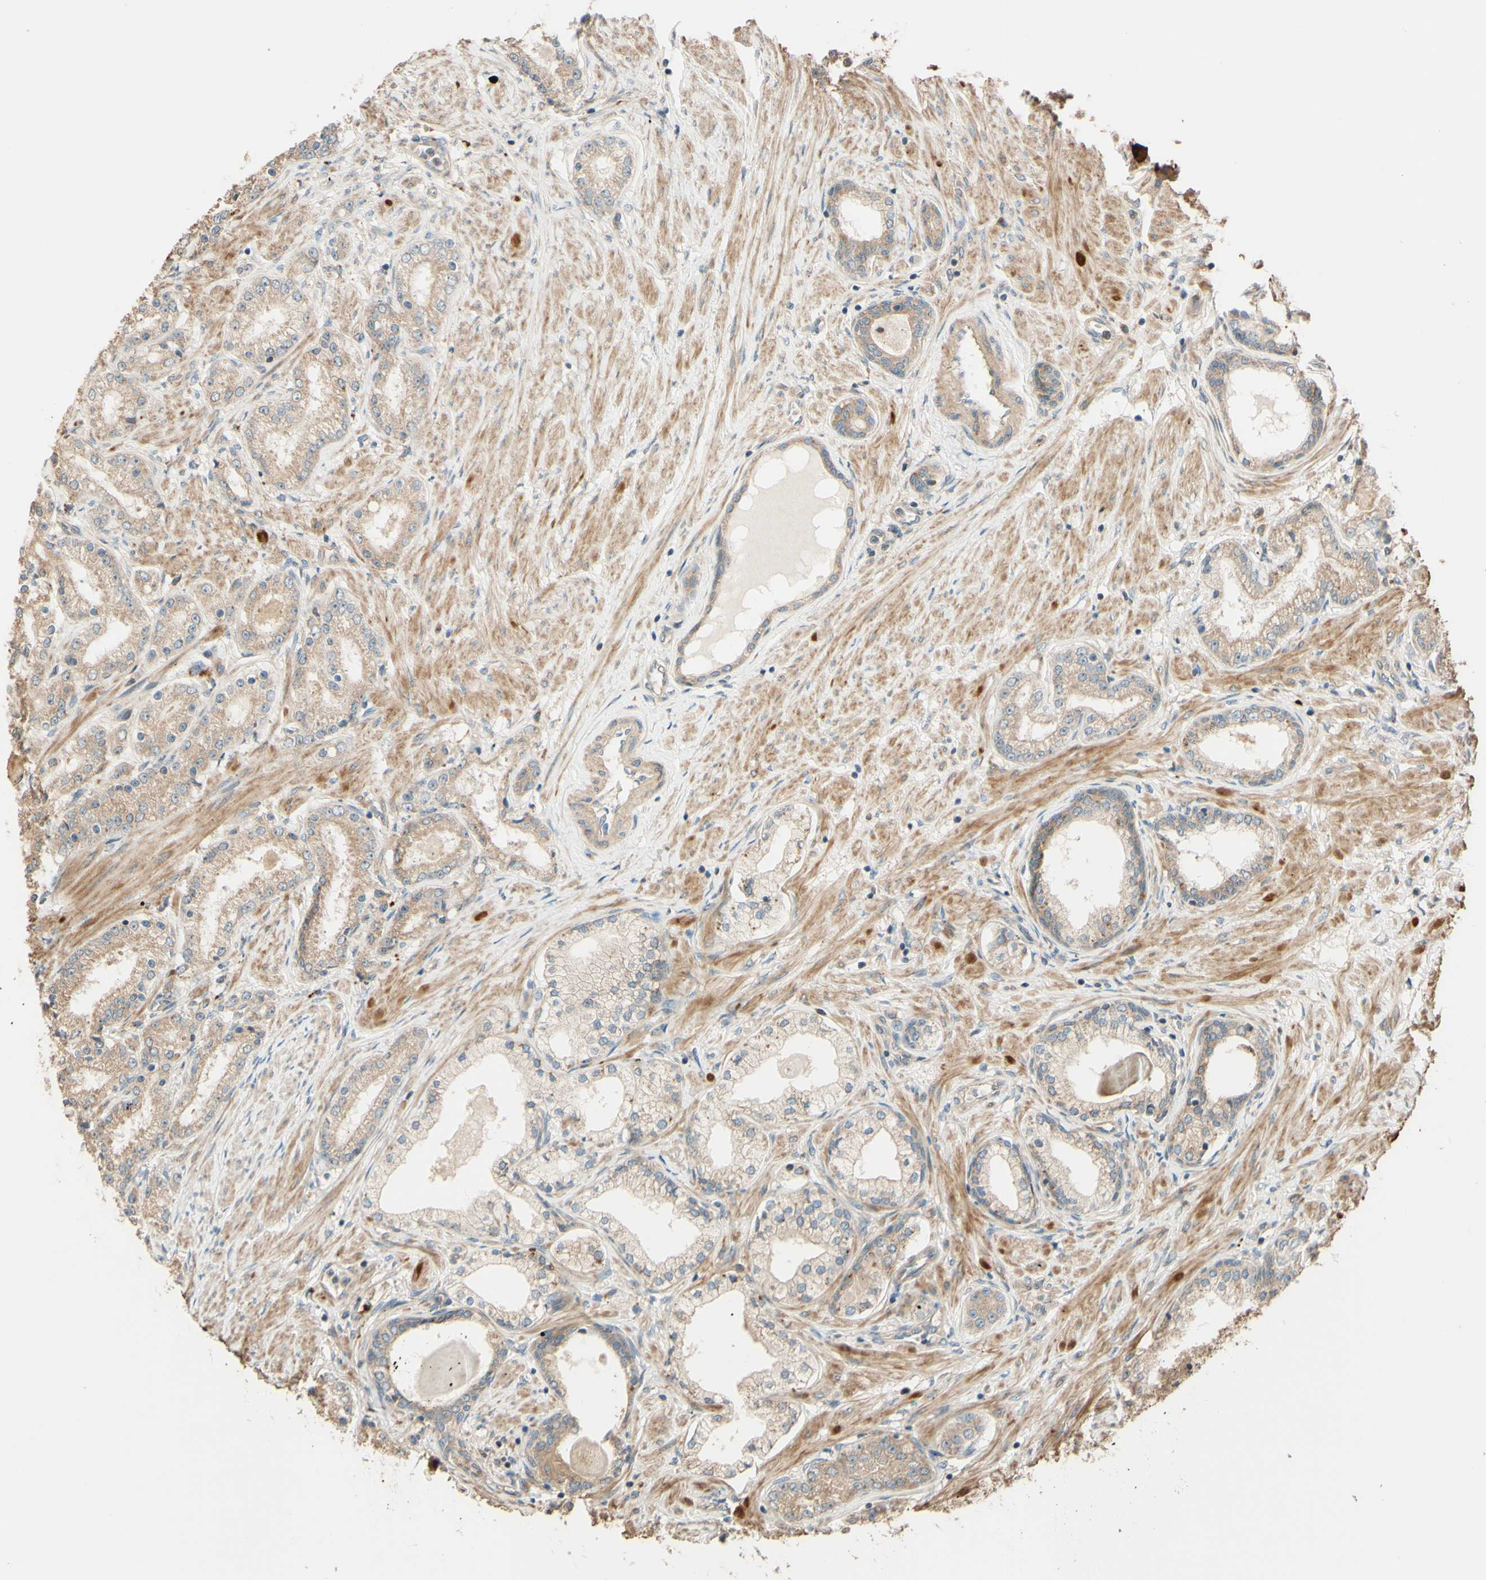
{"staining": {"intensity": "moderate", "quantity": ">75%", "location": "cytoplasmic/membranous"}, "tissue": "prostate cancer", "cell_type": "Tumor cells", "image_type": "cancer", "snomed": [{"axis": "morphology", "description": "Adenocarcinoma, Low grade"}, {"axis": "topography", "description": "Prostate"}], "caption": "Tumor cells display medium levels of moderate cytoplasmic/membranous expression in about >75% of cells in human adenocarcinoma (low-grade) (prostate). (IHC, brightfield microscopy, high magnification).", "gene": "RNF19A", "patient": {"sex": "male", "age": 63}}